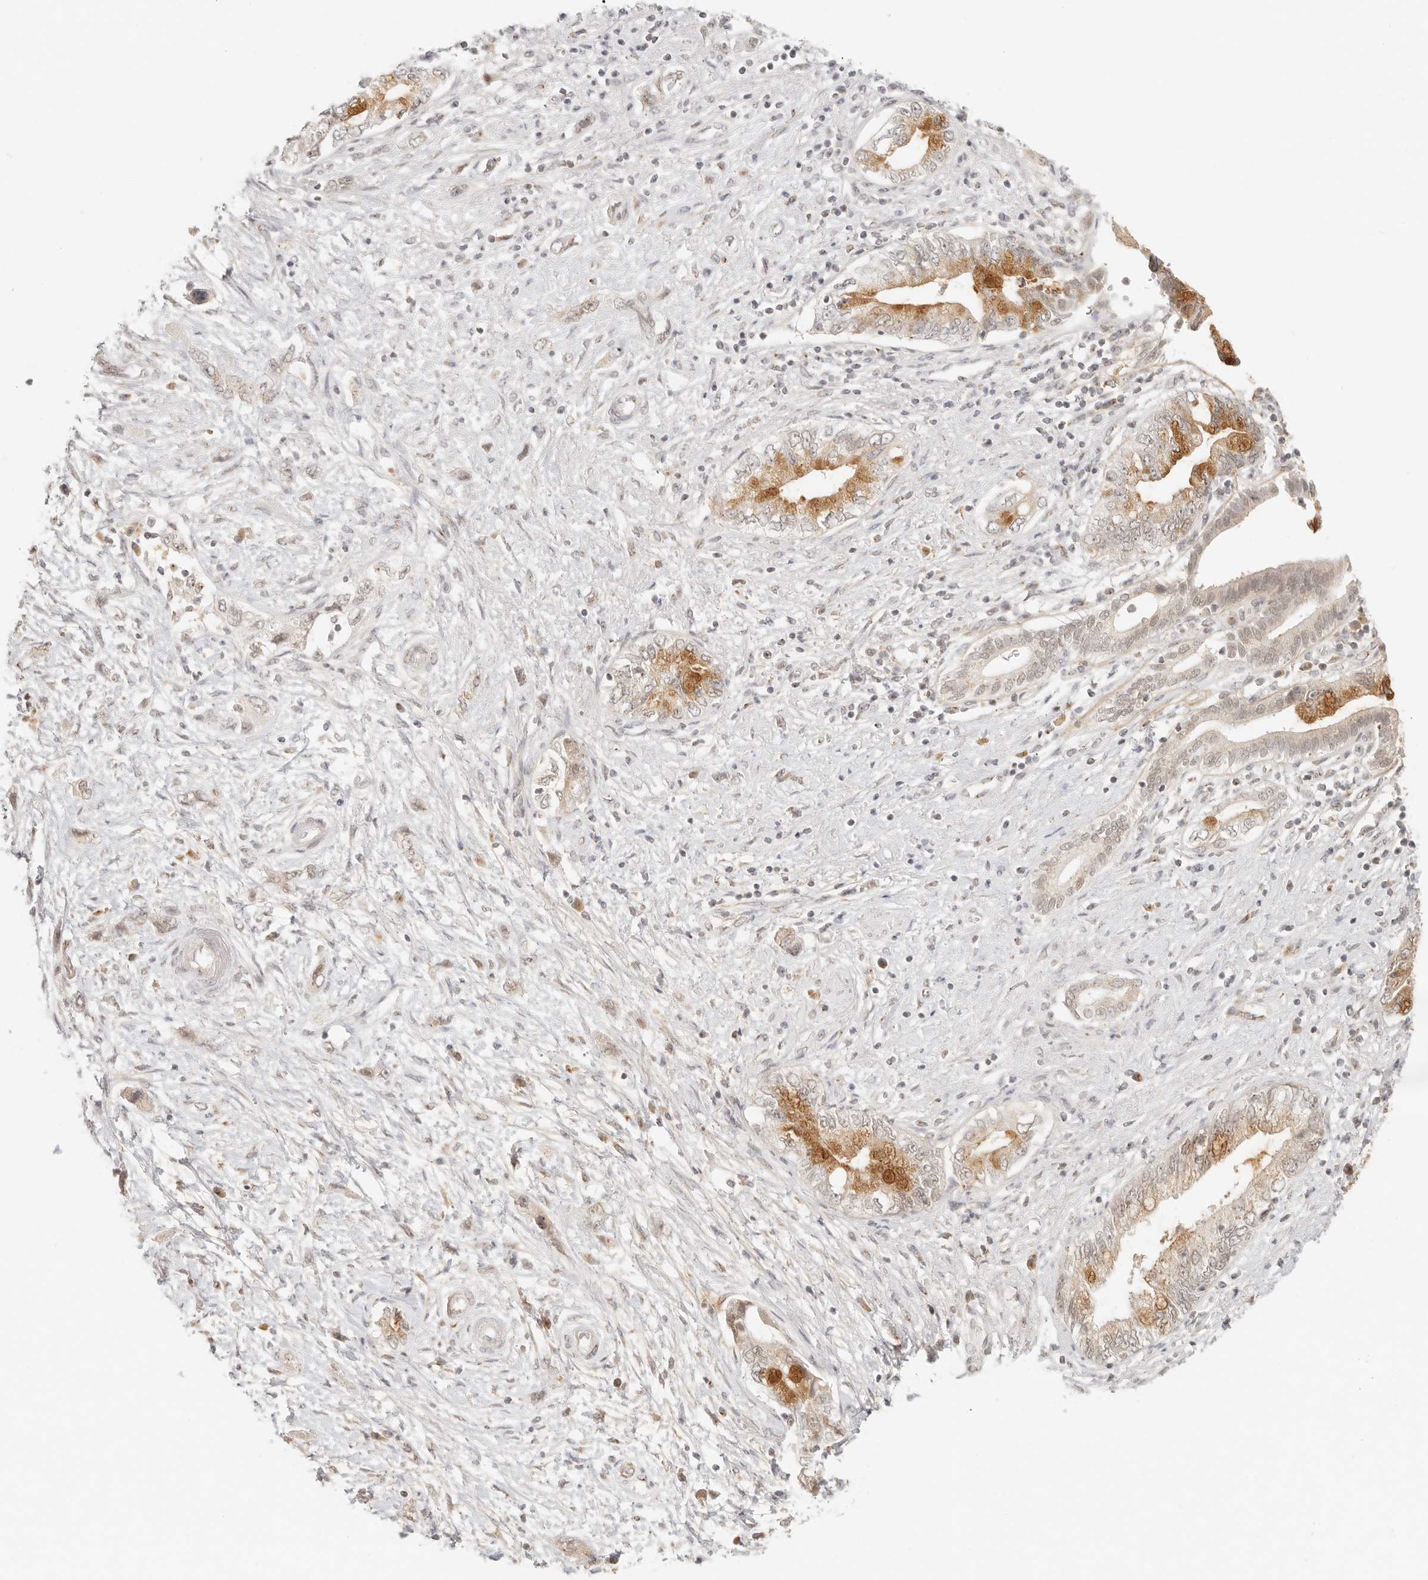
{"staining": {"intensity": "moderate", "quantity": "25%-75%", "location": "cytoplasmic/membranous"}, "tissue": "pancreatic cancer", "cell_type": "Tumor cells", "image_type": "cancer", "snomed": [{"axis": "morphology", "description": "Adenocarcinoma, NOS"}, {"axis": "topography", "description": "Pancreas"}], "caption": "This micrograph demonstrates adenocarcinoma (pancreatic) stained with immunohistochemistry (IHC) to label a protein in brown. The cytoplasmic/membranous of tumor cells show moderate positivity for the protein. Nuclei are counter-stained blue.", "gene": "INTS11", "patient": {"sex": "female", "age": 73}}